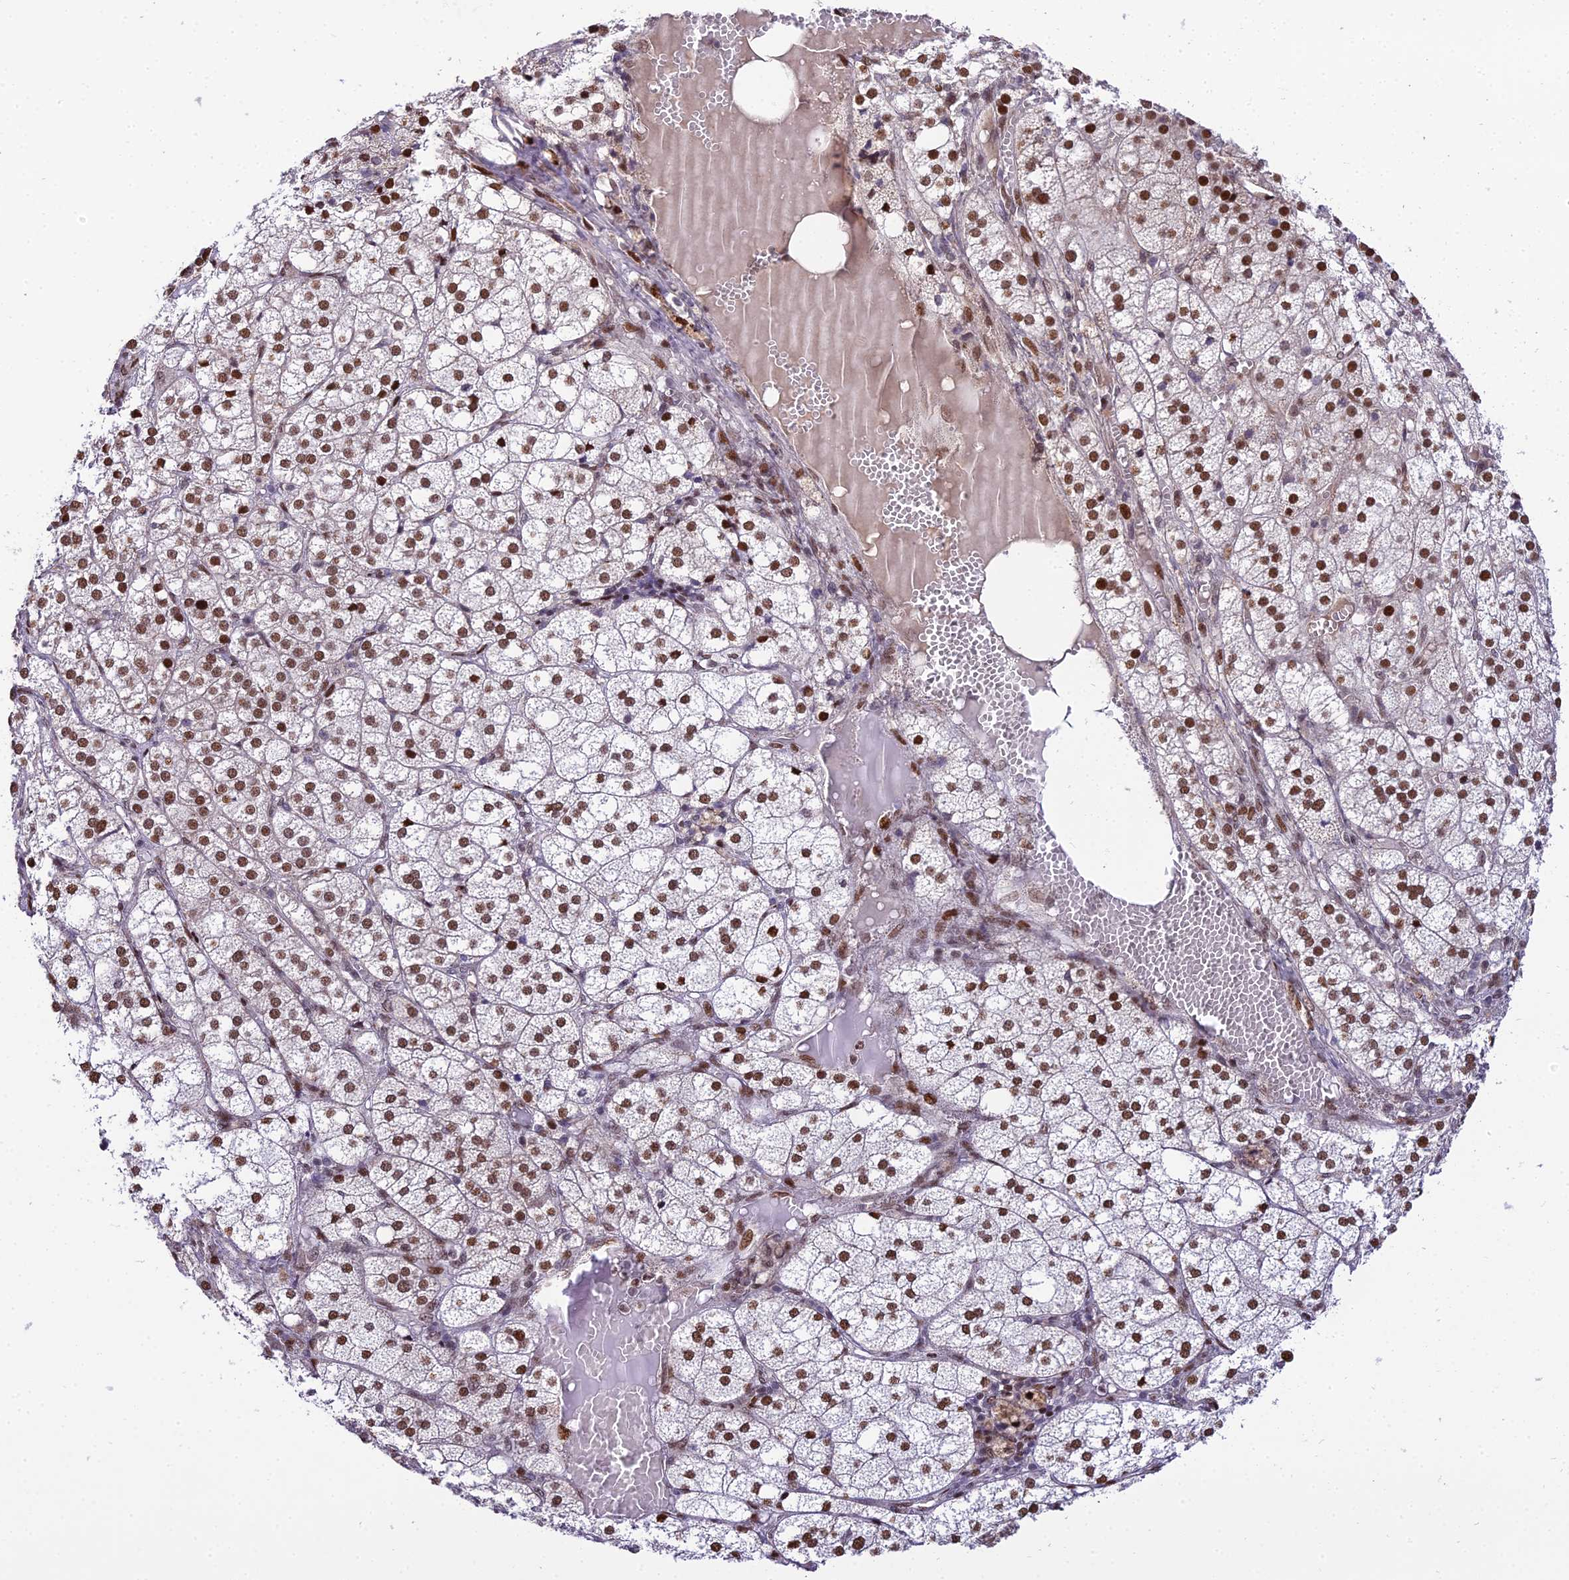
{"staining": {"intensity": "strong", "quantity": ">75%", "location": "nuclear"}, "tissue": "adrenal gland", "cell_type": "Glandular cells", "image_type": "normal", "snomed": [{"axis": "morphology", "description": "Normal tissue, NOS"}, {"axis": "topography", "description": "Adrenal gland"}], "caption": "The image exhibits a brown stain indicating the presence of a protein in the nuclear of glandular cells in adrenal gland. (IHC, brightfield microscopy, high magnification).", "gene": "ZNF707", "patient": {"sex": "female", "age": 61}}